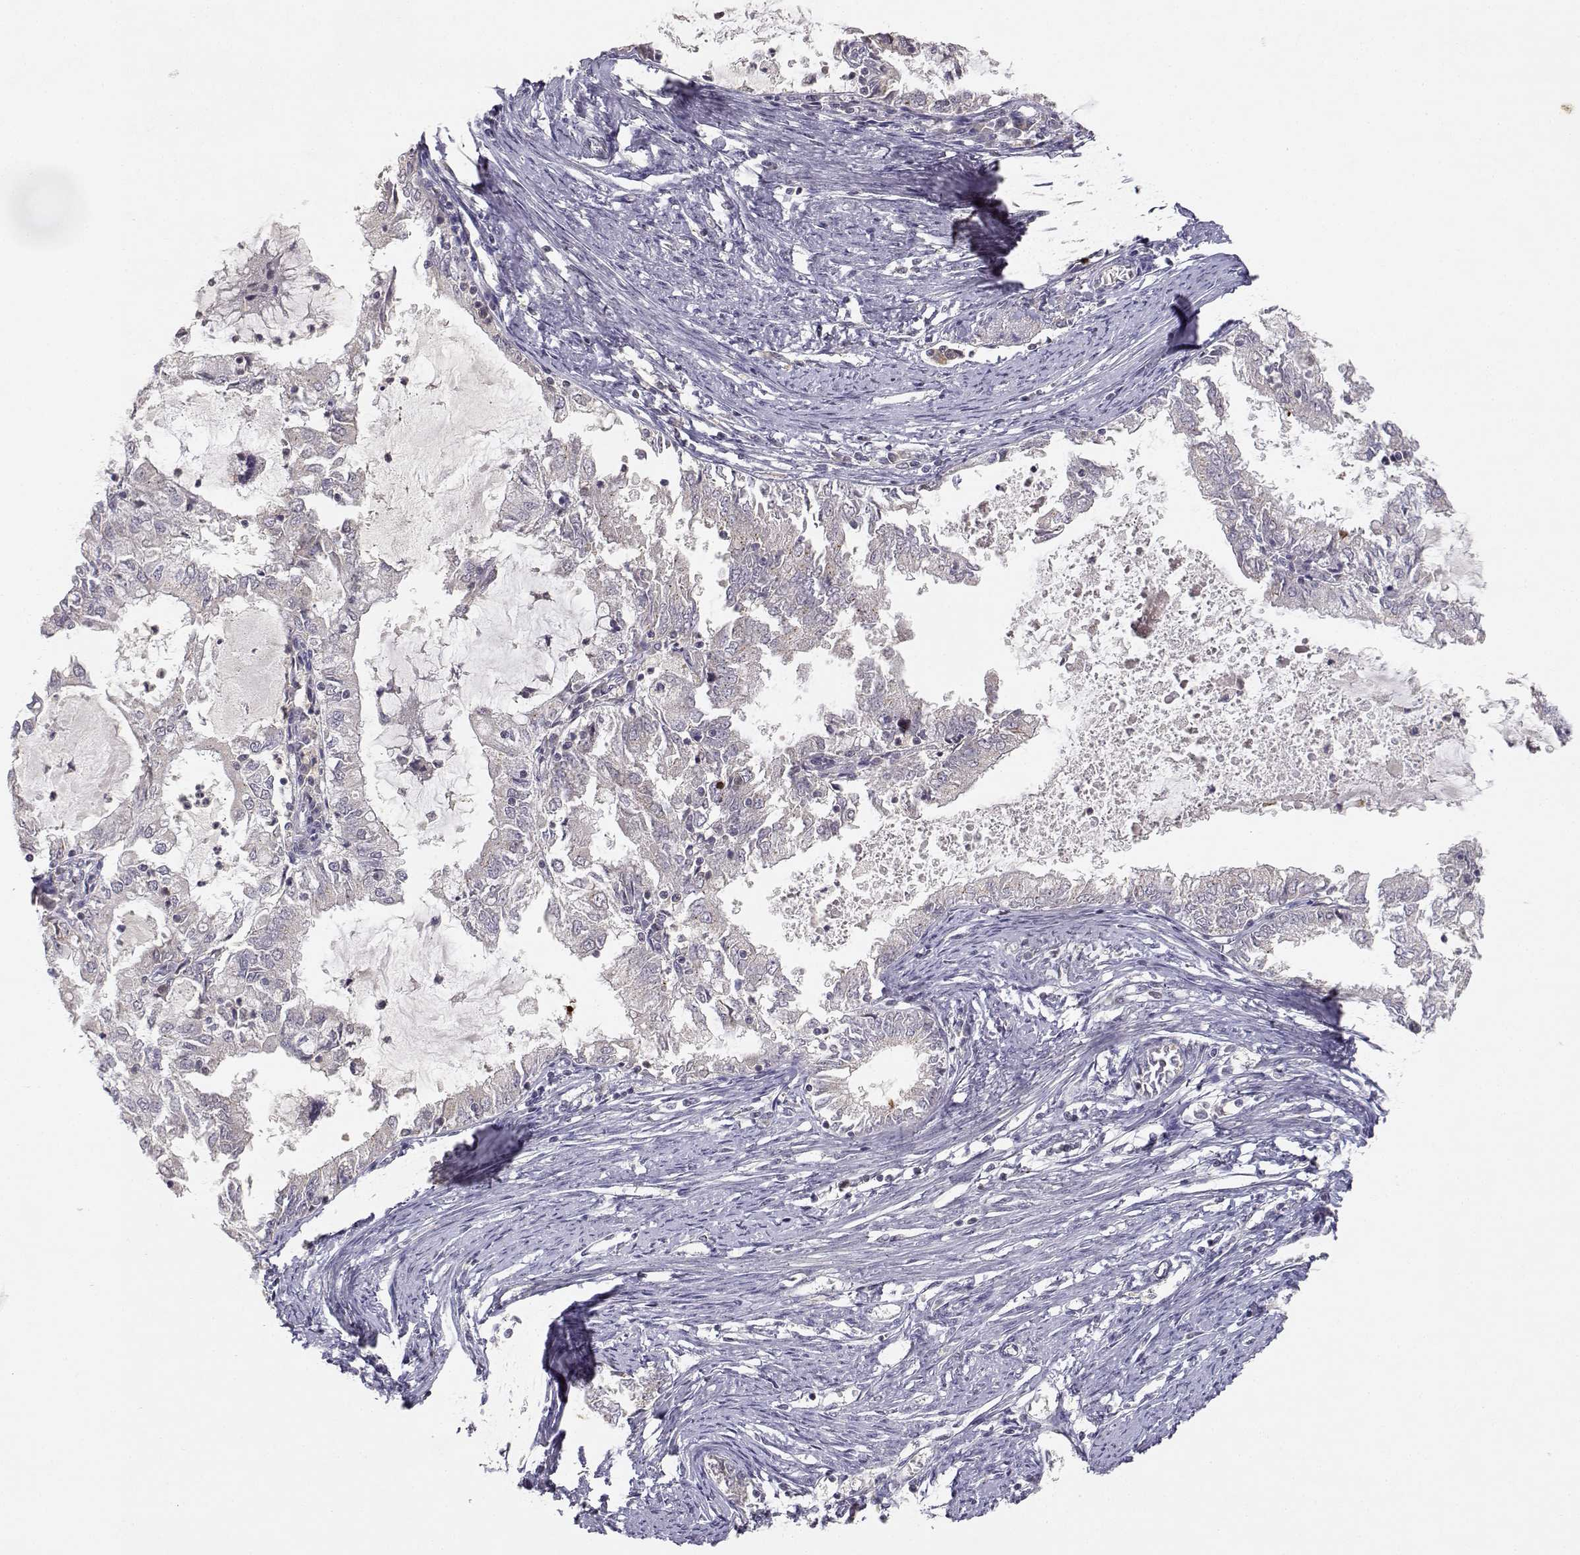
{"staining": {"intensity": "negative", "quantity": "none", "location": "none"}, "tissue": "endometrial cancer", "cell_type": "Tumor cells", "image_type": "cancer", "snomed": [{"axis": "morphology", "description": "Adenocarcinoma, NOS"}, {"axis": "topography", "description": "Endometrium"}], "caption": "Immunohistochemistry (IHC) of human endometrial adenocarcinoma displays no expression in tumor cells. (DAB (3,3'-diaminobenzidine) immunohistochemistry, high magnification).", "gene": "RAD51", "patient": {"sex": "female", "age": 57}}